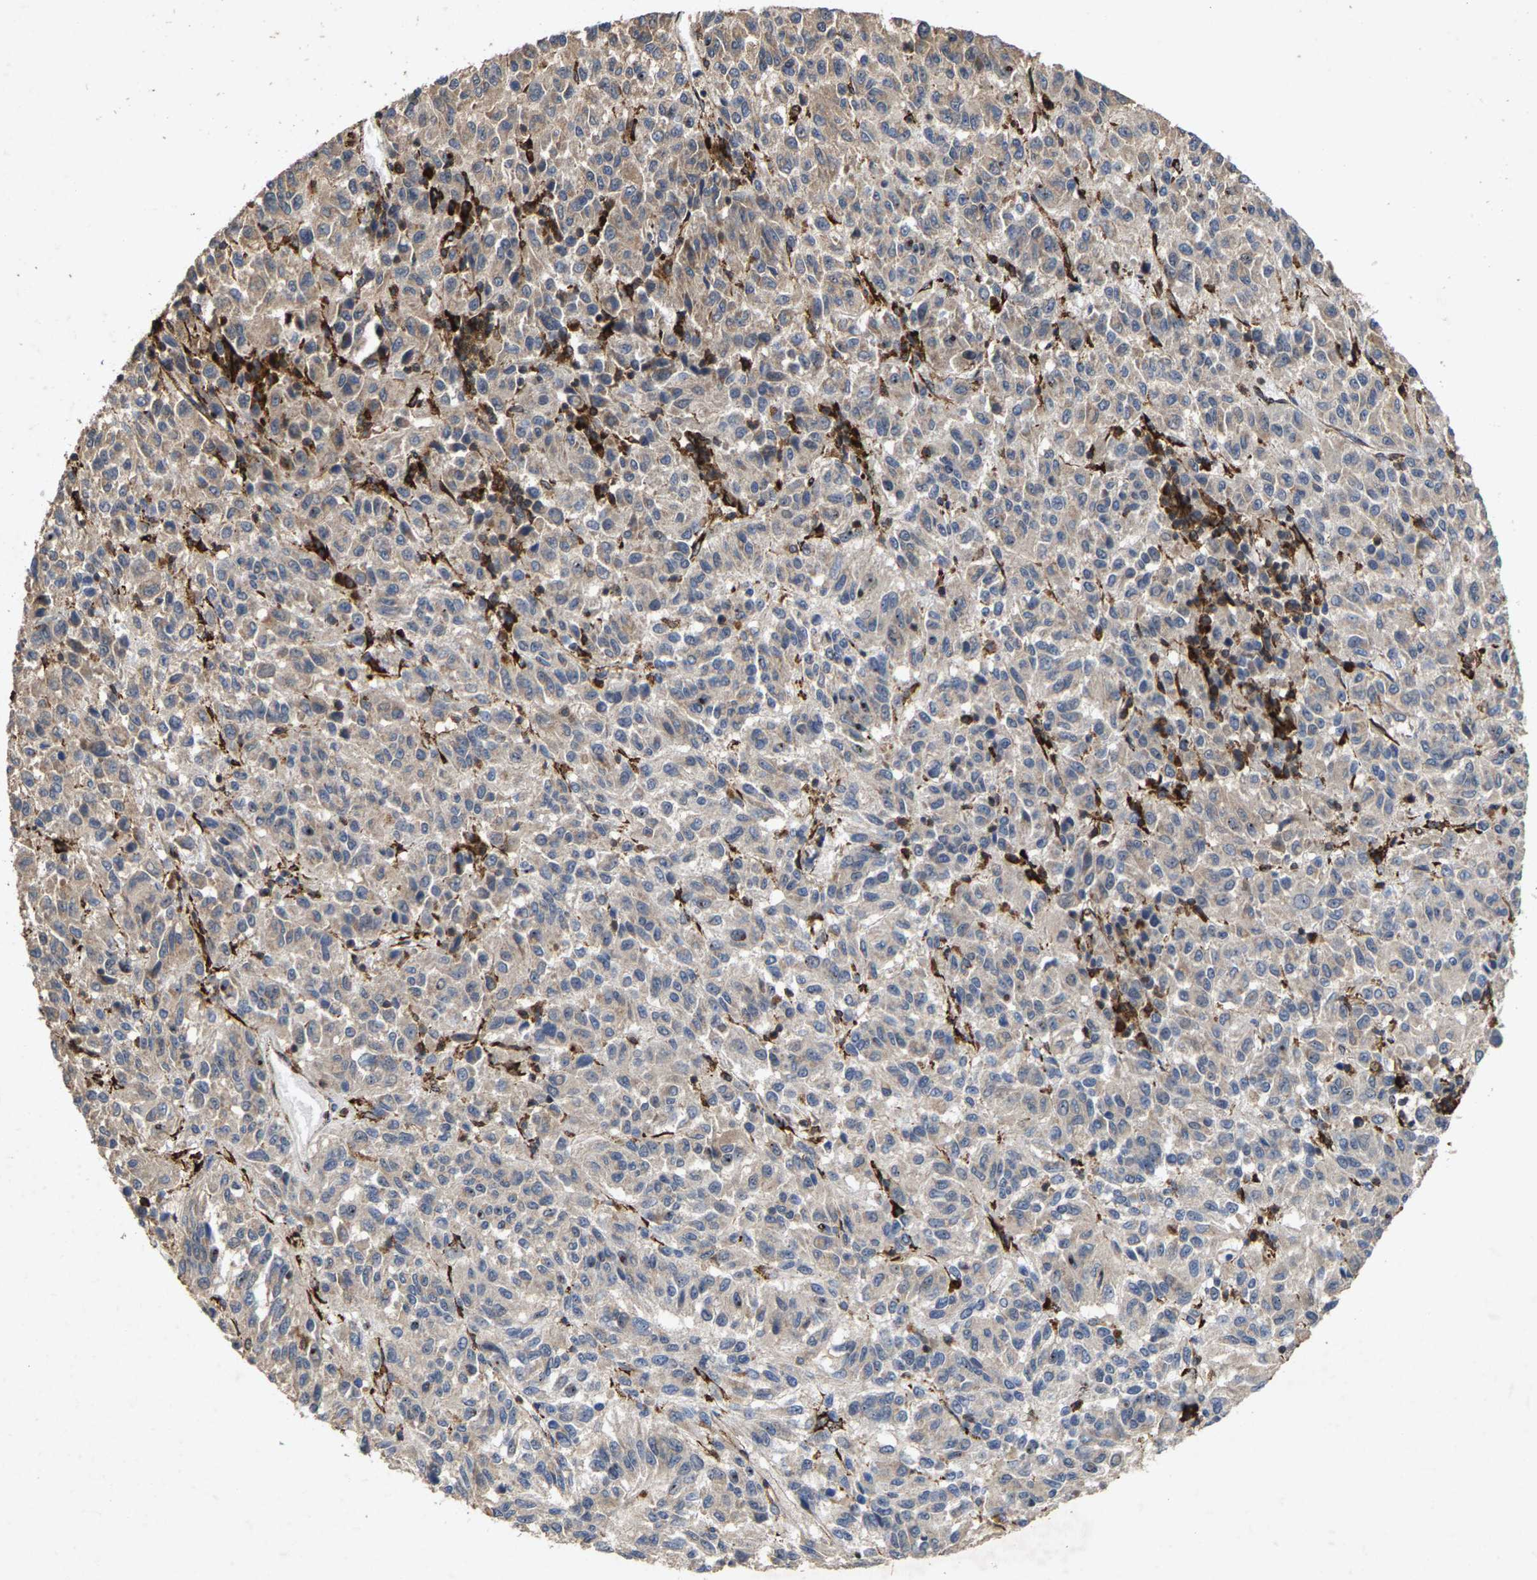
{"staining": {"intensity": "weak", "quantity": "<25%", "location": "cytoplasmic/membranous"}, "tissue": "melanoma", "cell_type": "Tumor cells", "image_type": "cancer", "snomed": [{"axis": "morphology", "description": "Malignant melanoma, Metastatic site"}, {"axis": "topography", "description": "Lung"}], "caption": "Immunohistochemistry of malignant melanoma (metastatic site) reveals no positivity in tumor cells.", "gene": "FGD3", "patient": {"sex": "male", "age": 64}}